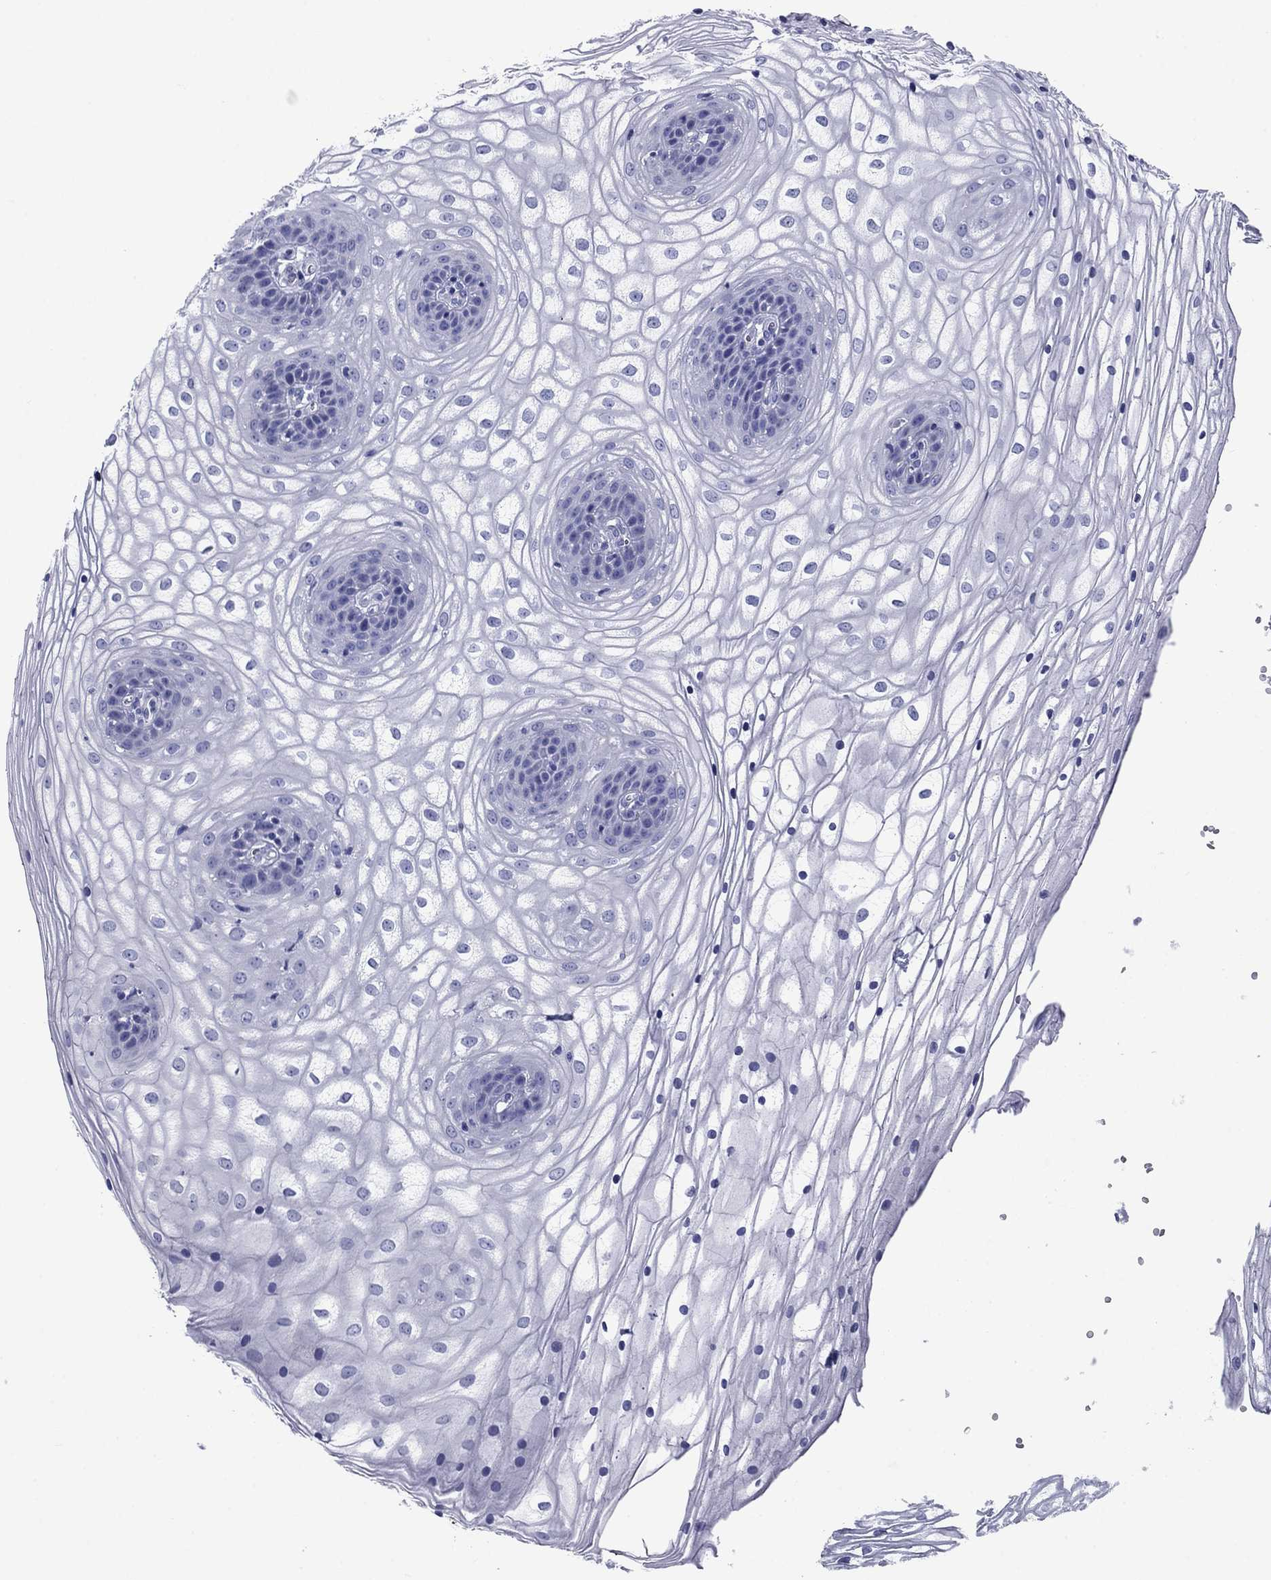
{"staining": {"intensity": "negative", "quantity": "none", "location": "none"}, "tissue": "vagina", "cell_type": "Squamous epithelial cells", "image_type": "normal", "snomed": [{"axis": "morphology", "description": "Normal tissue, NOS"}, {"axis": "topography", "description": "Vagina"}], "caption": "This photomicrograph is of unremarkable vagina stained with immunohistochemistry to label a protein in brown with the nuclei are counter-stained blue. There is no expression in squamous epithelial cells. (Immunohistochemistry (ihc), brightfield microscopy, high magnification).", "gene": "PRKCG", "patient": {"sex": "female", "age": 34}}